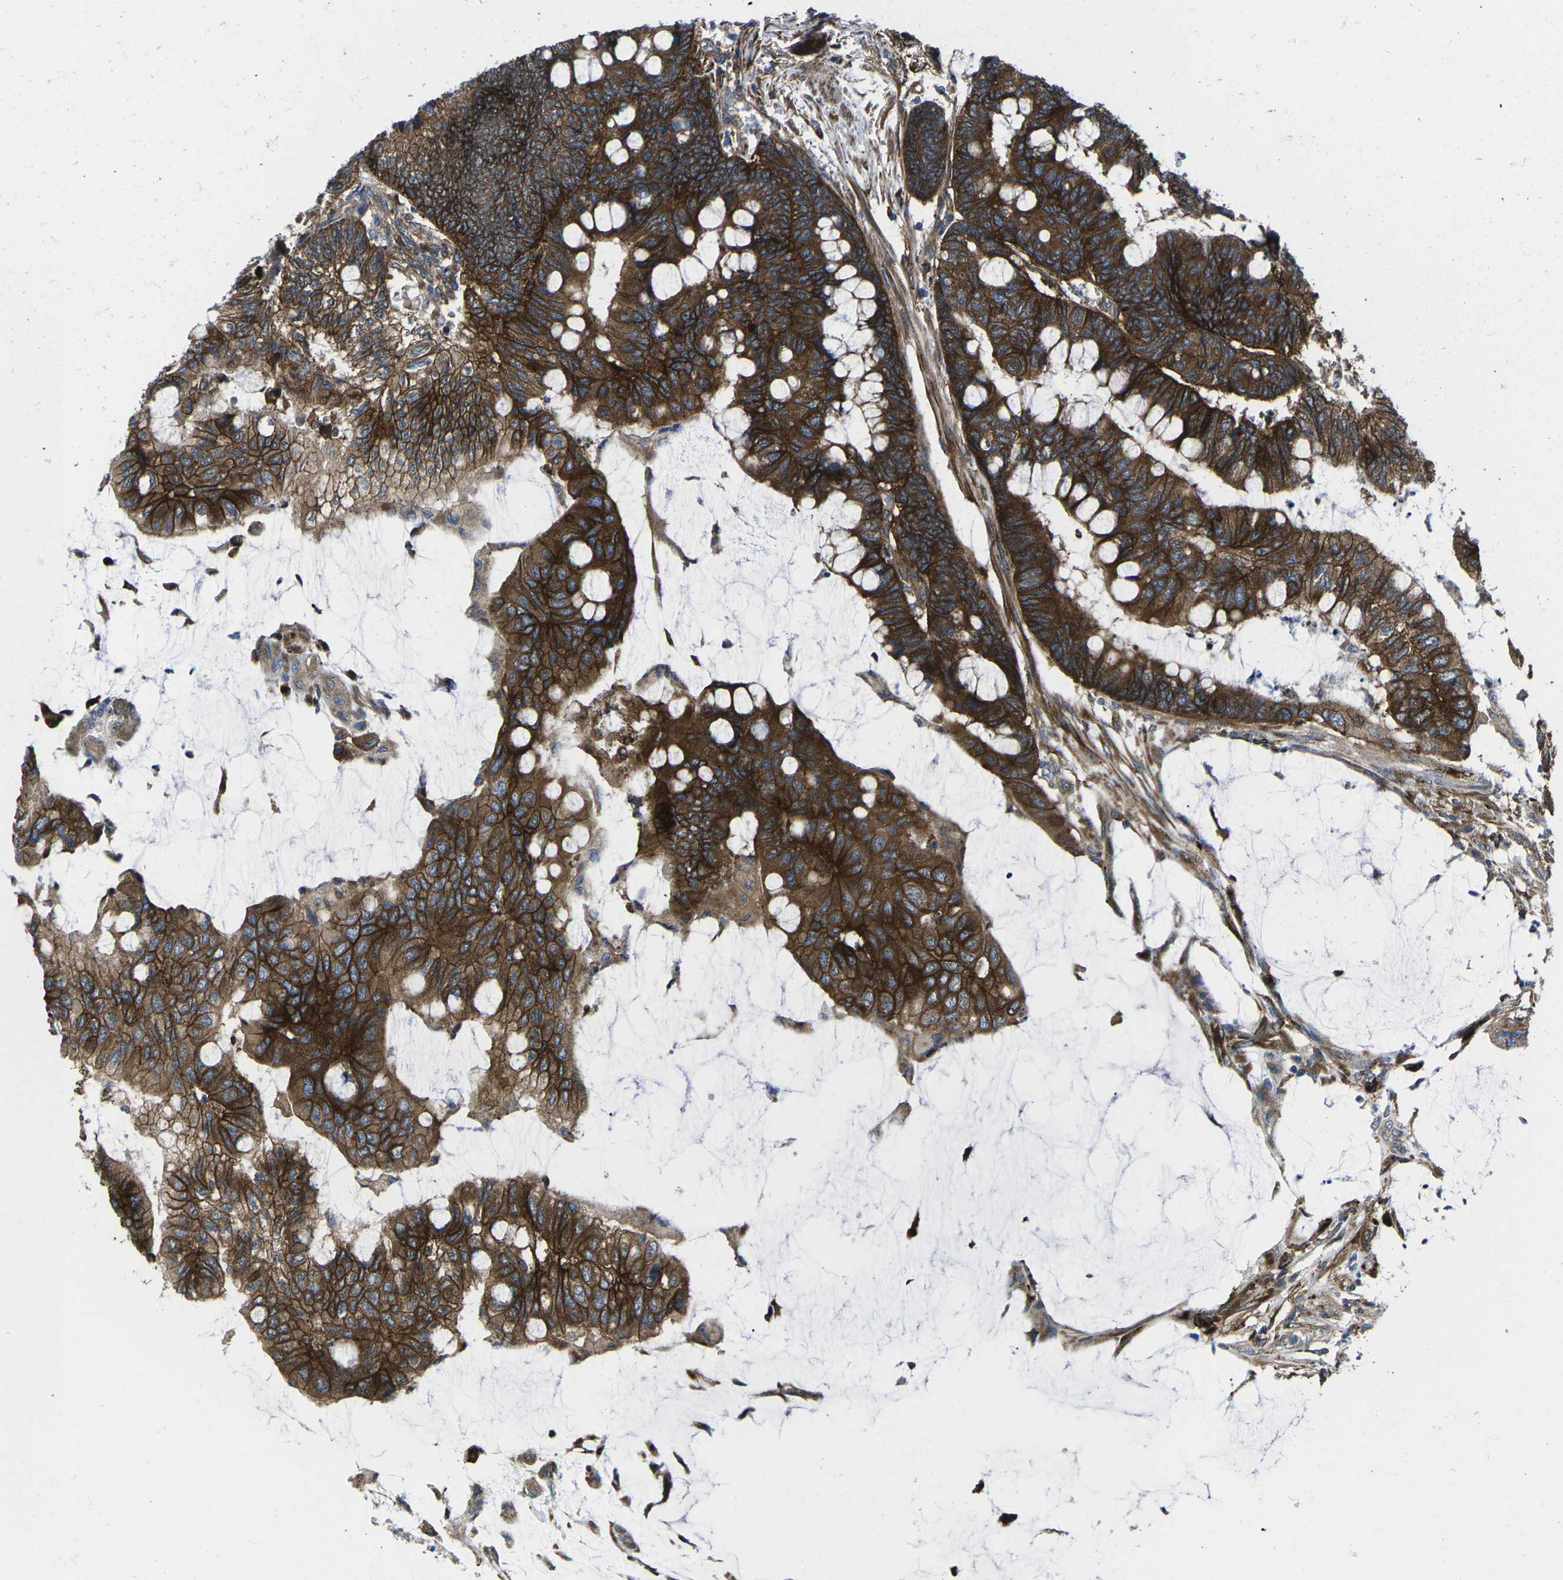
{"staining": {"intensity": "strong", "quantity": ">75%", "location": "cytoplasmic/membranous"}, "tissue": "colorectal cancer", "cell_type": "Tumor cells", "image_type": "cancer", "snomed": [{"axis": "morphology", "description": "Normal tissue, NOS"}, {"axis": "morphology", "description": "Adenocarcinoma, NOS"}, {"axis": "topography", "description": "Rectum"}], "caption": "Colorectal cancer was stained to show a protein in brown. There is high levels of strong cytoplasmic/membranous positivity in about >75% of tumor cells.", "gene": "DLG1", "patient": {"sex": "male", "age": 92}}